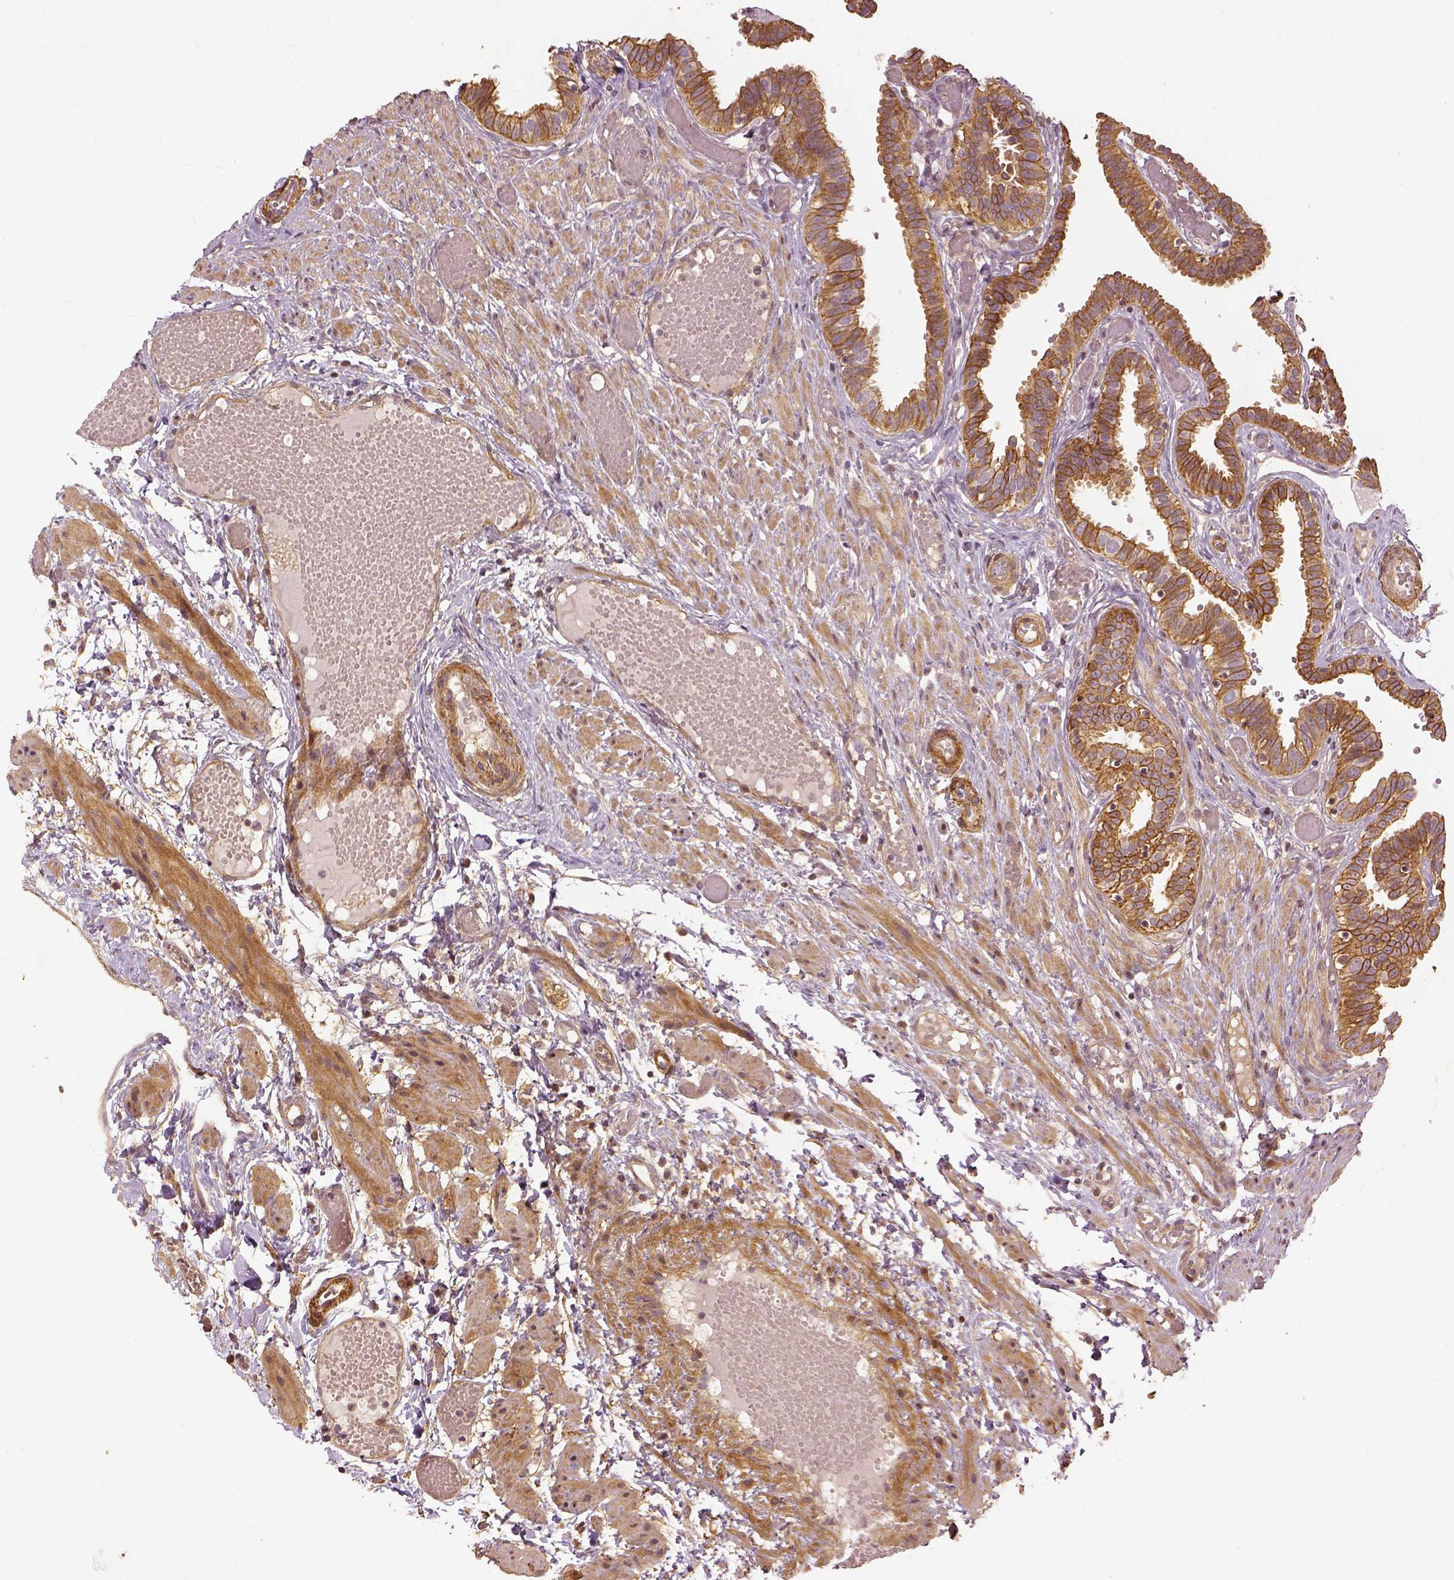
{"staining": {"intensity": "moderate", "quantity": ">75%", "location": "cytoplasmic/membranous"}, "tissue": "fallopian tube", "cell_type": "Glandular cells", "image_type": "normal", "snomed": [{"axis": "morphology", "description": "Normal tissue, NOS"}, {"axis": "topography", "description": "Fallopian tube"}], "caption": "A high-resolution micrograph shows immunohistochemistry (IHC) staining of benign fallopian tube, which reveals moderate cytoplasmic/membranous positivity in approximately >75% of glandular cells. (IHC, brightfield microscopy, high magnification).", "gene": "VEGFA", "patient": {"sex": "female", "age": 37}}